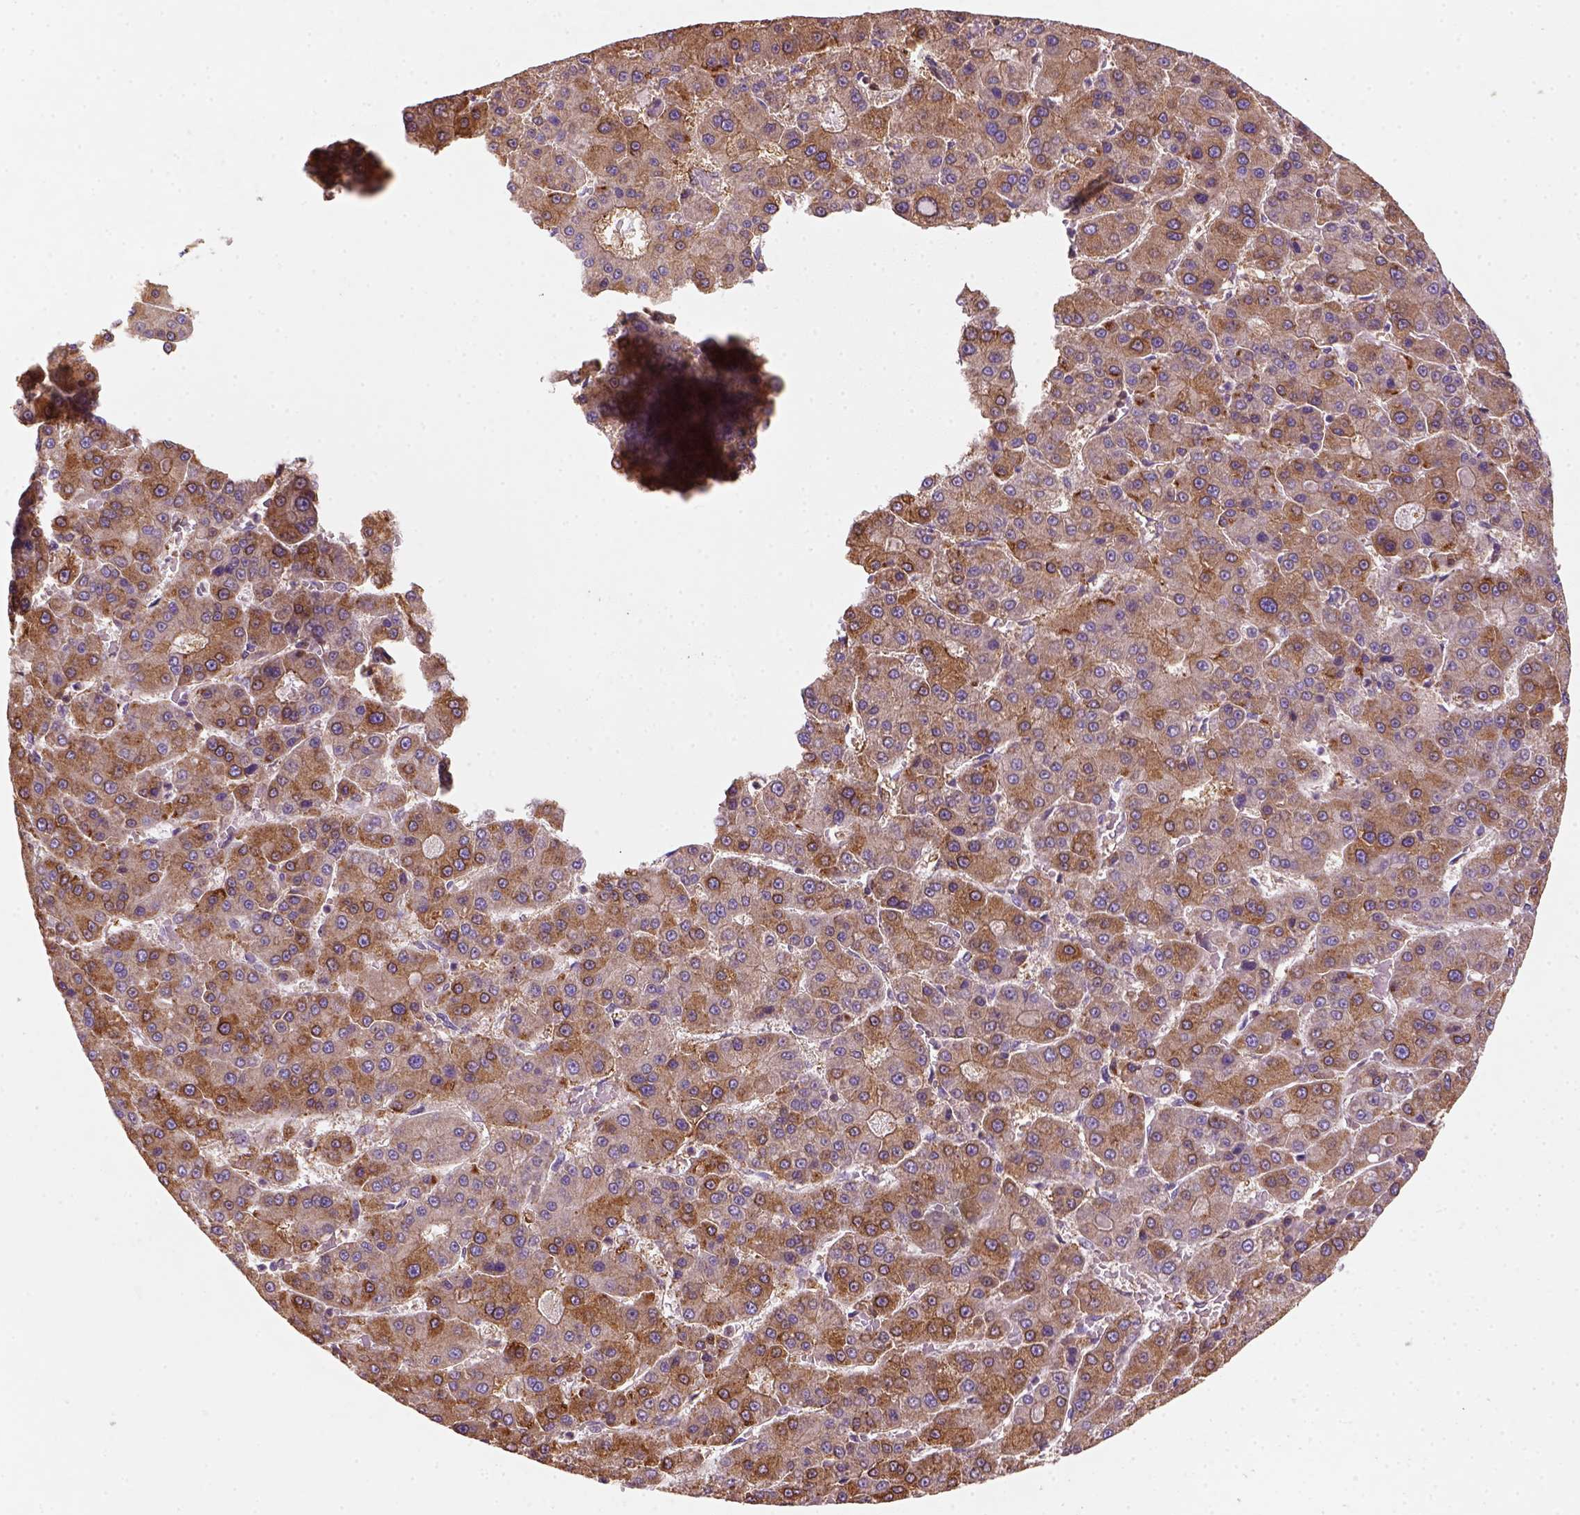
{"staining": {"intensity": "moderate", "quantity": ">75%", "location": "cytoplasmic/membranous"}, "tissue": "liver cancer", "cell_type": "Tumor cells", "image_type": "cancer", "snomed": [{"axis": "morphology", "description": "Carcinoma, Hepatocellular, NOS"}, {"axis": "topography", "description": "Liver"}], "caption": "Immunohistochemistry of human hepatocellular carcinoma (liver) shows medium levels of moderate cytoplasmic/membranous positivity in approximately >75% of tumor cells.", "gene": "GPRC5D", "patient": {"sex": "male", "age": 70}}